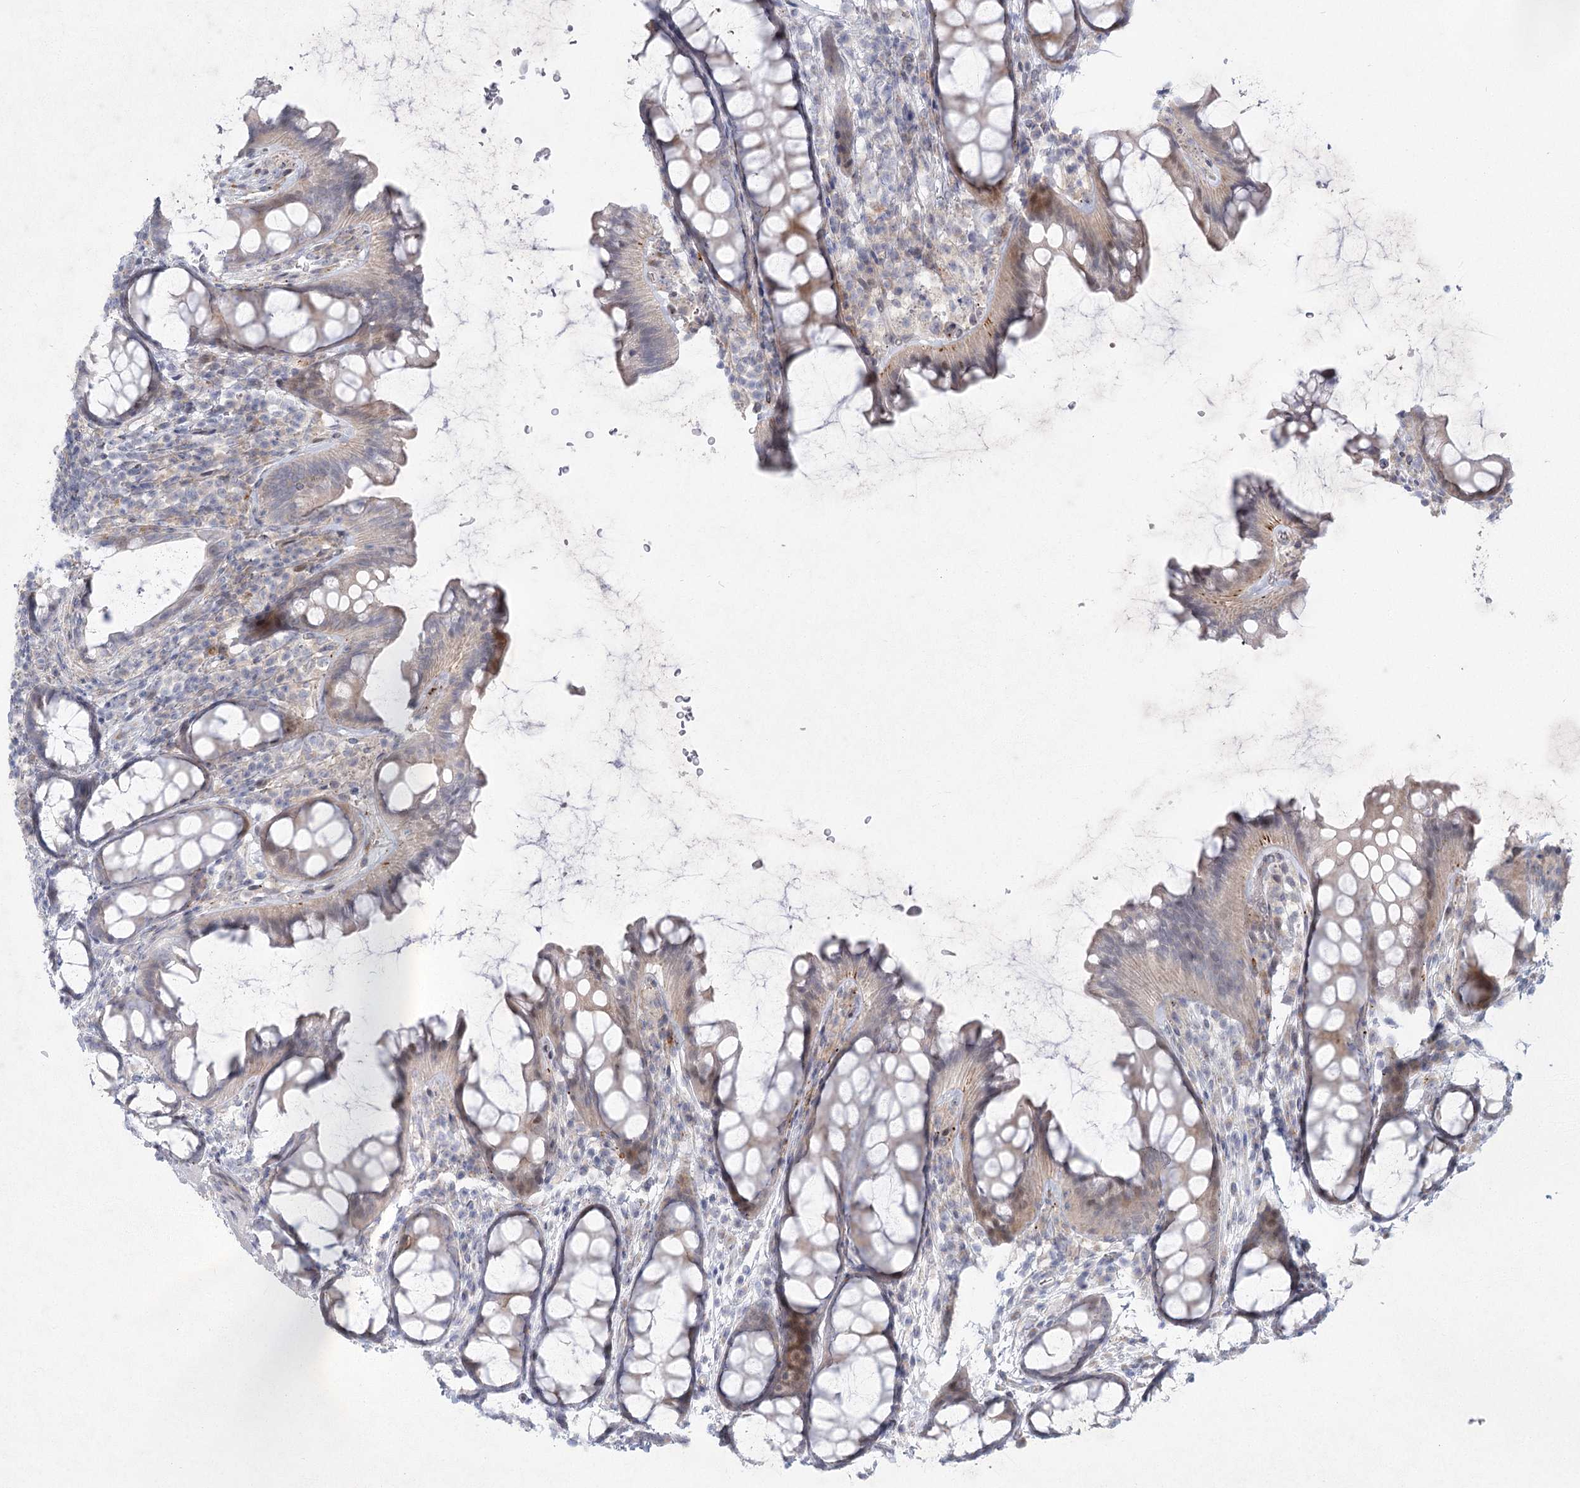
{"staining": {"intensity": "weak", "quantity": "25%-75%", "location": "cytoplasmic/membranous"}, "tissue": "colon", "cell_type": "Endothelial cells", "image_type": "normal", "snomed": [{"axis": "morphology", "description": "Normal tissue, NOS"}, {"axis": "topography", "description": "Colon"}], "caption": "High-power microscopy captured an immunohistochemistry (IHC) photomicrograph of normal colon, revealing weak cytoplasmic/membranous positivity in approximately 25%-75% of endothelial cells. (Stains: DAB (3,3'-diaminobenzidine) in brown, nuclei in blue, Microscopy: brightfield microscopy at high magnification).", "gene": "FAM110C", "patient": {"sex": "female", "age": 82}}